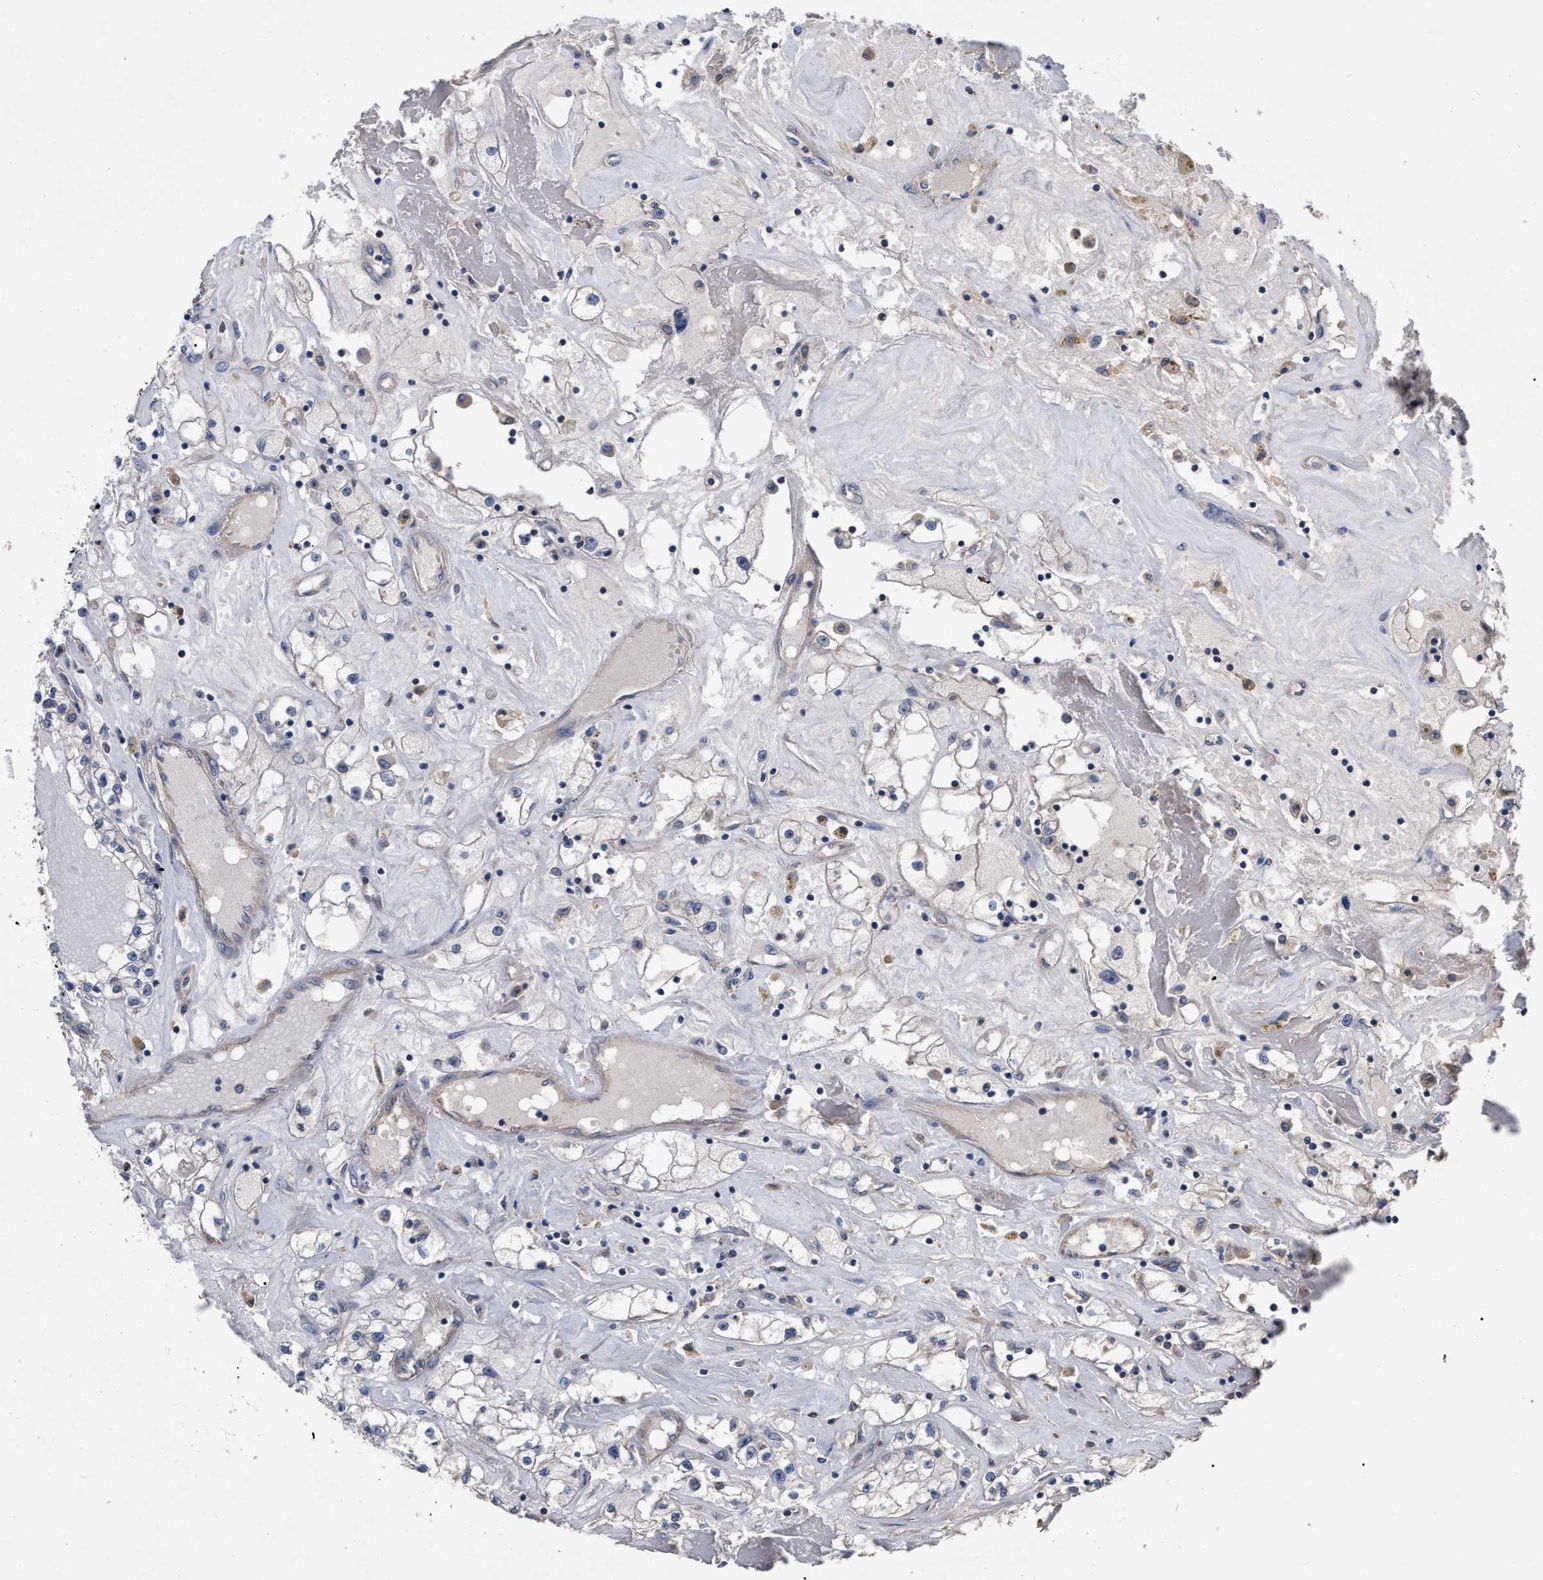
{"staining": {"intensity": "weak", "quantity": "25%-75%", "location": "cytoplasmic/membranous"}, "tissue": "renal cancer", "cell_type": "Tumor cells", "image_type": "cancer", "snomed": [{"axis": "morphology", "description": "Adenocarcinoma, NOS"}, {"axis": "topography", "description": "Kidney"}], "caption": "This is a photomicrograph of immunohistochemistry (IHC) staining of adenocarcinoma (renal), which shows weak positivity in the cytoplasmic/membranous of tumor cells.", "gene": "BTN2A1", "patient": {"sex": "male", "age": 56}}